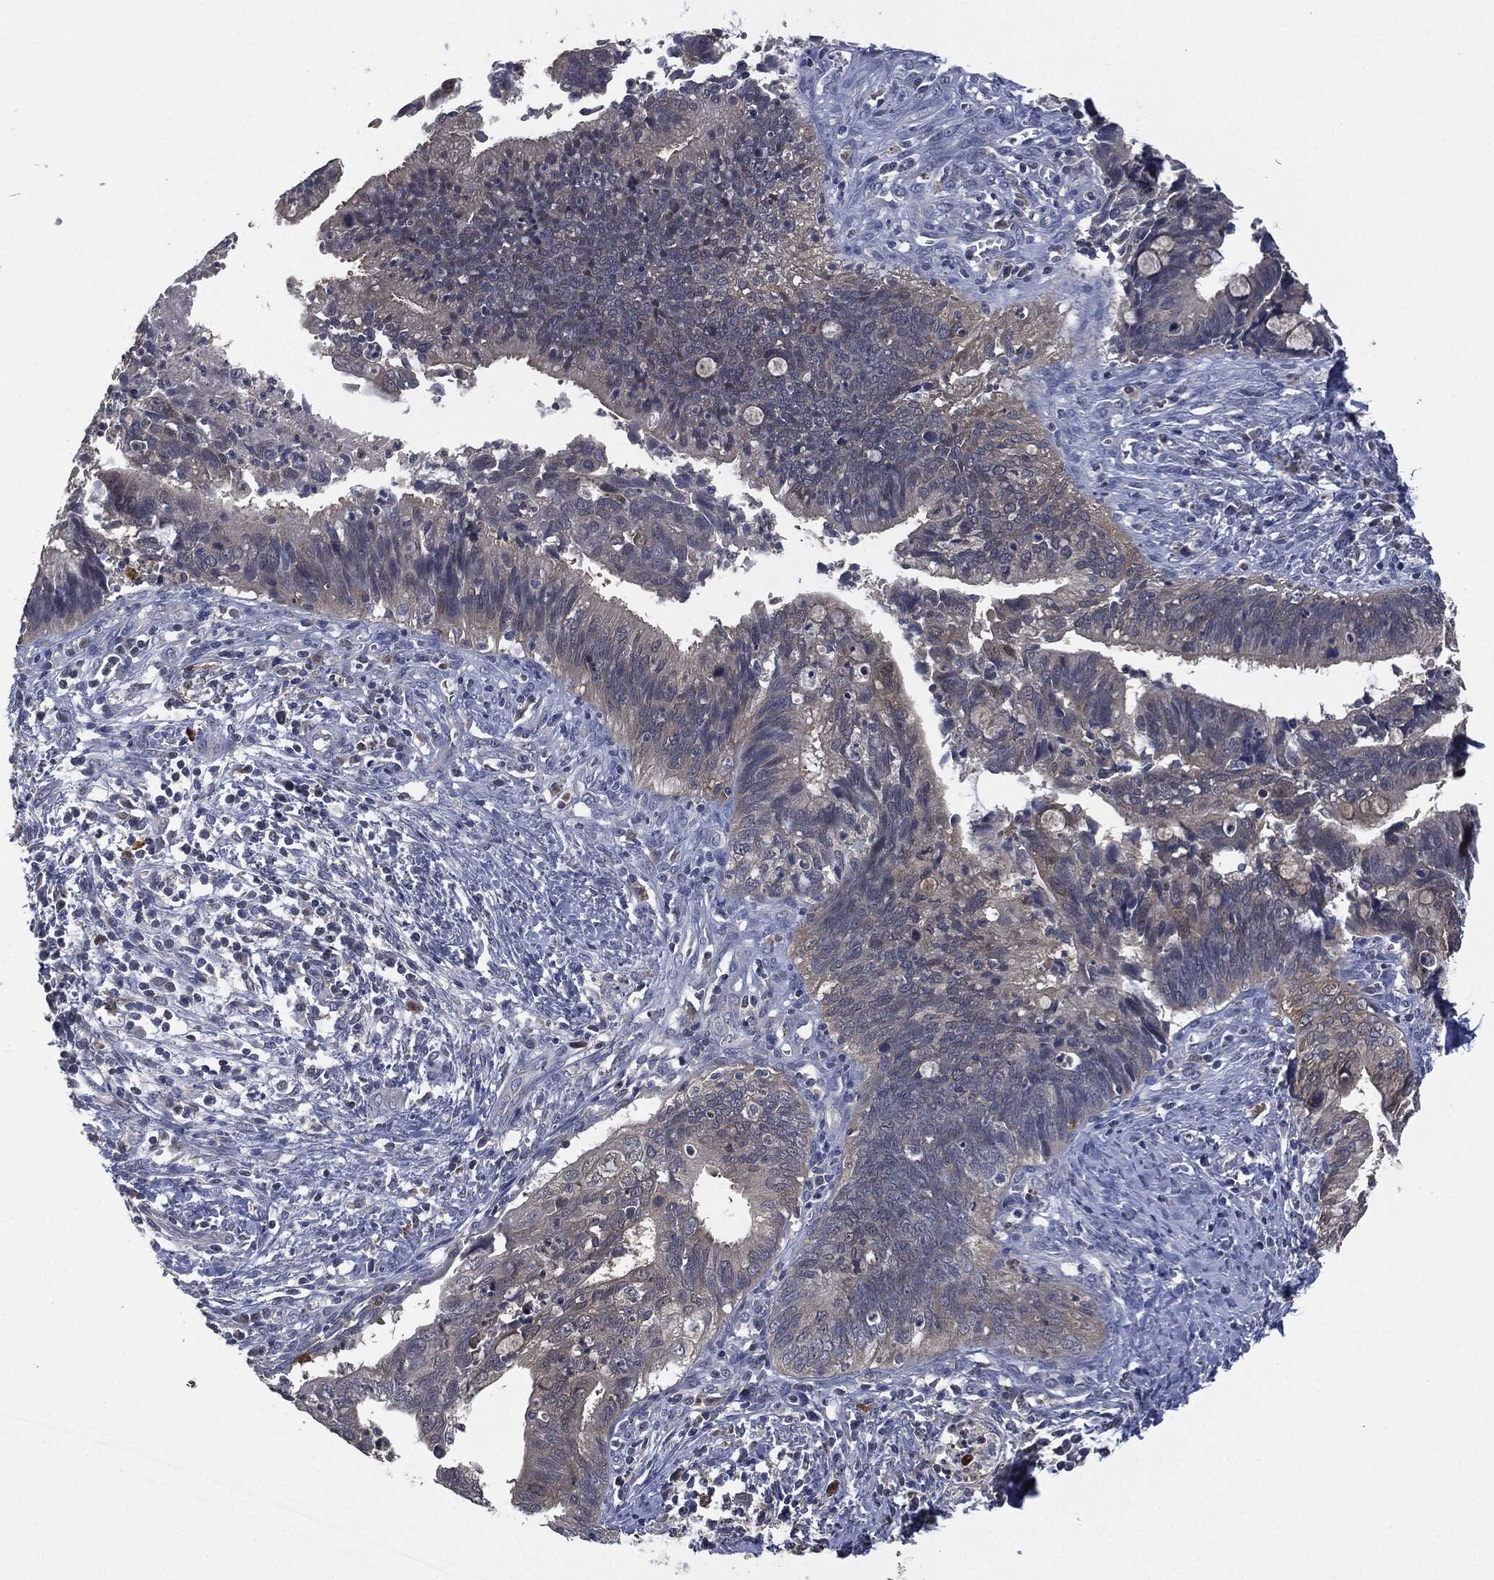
{"staining": {"intensity": "negative", "quantity": "none", "location": "none"}, "tissue": "cervical cancer", "cell_type": "Tumor cells", "image_type": "cancer", "snomed": [{"axis": "morphology", "description": "Adenocarcinoma, NOS"}, {"axis": "topography", "description": "Cervix"}], "caption": "This is an immunohistochemistry (IHC) photomicrograph of human cervical cancer (adenocarcinoma). There is no staining in tumor cells.", "gene": "IL1RN", "patient": {"sex": "female", "age": 42}}